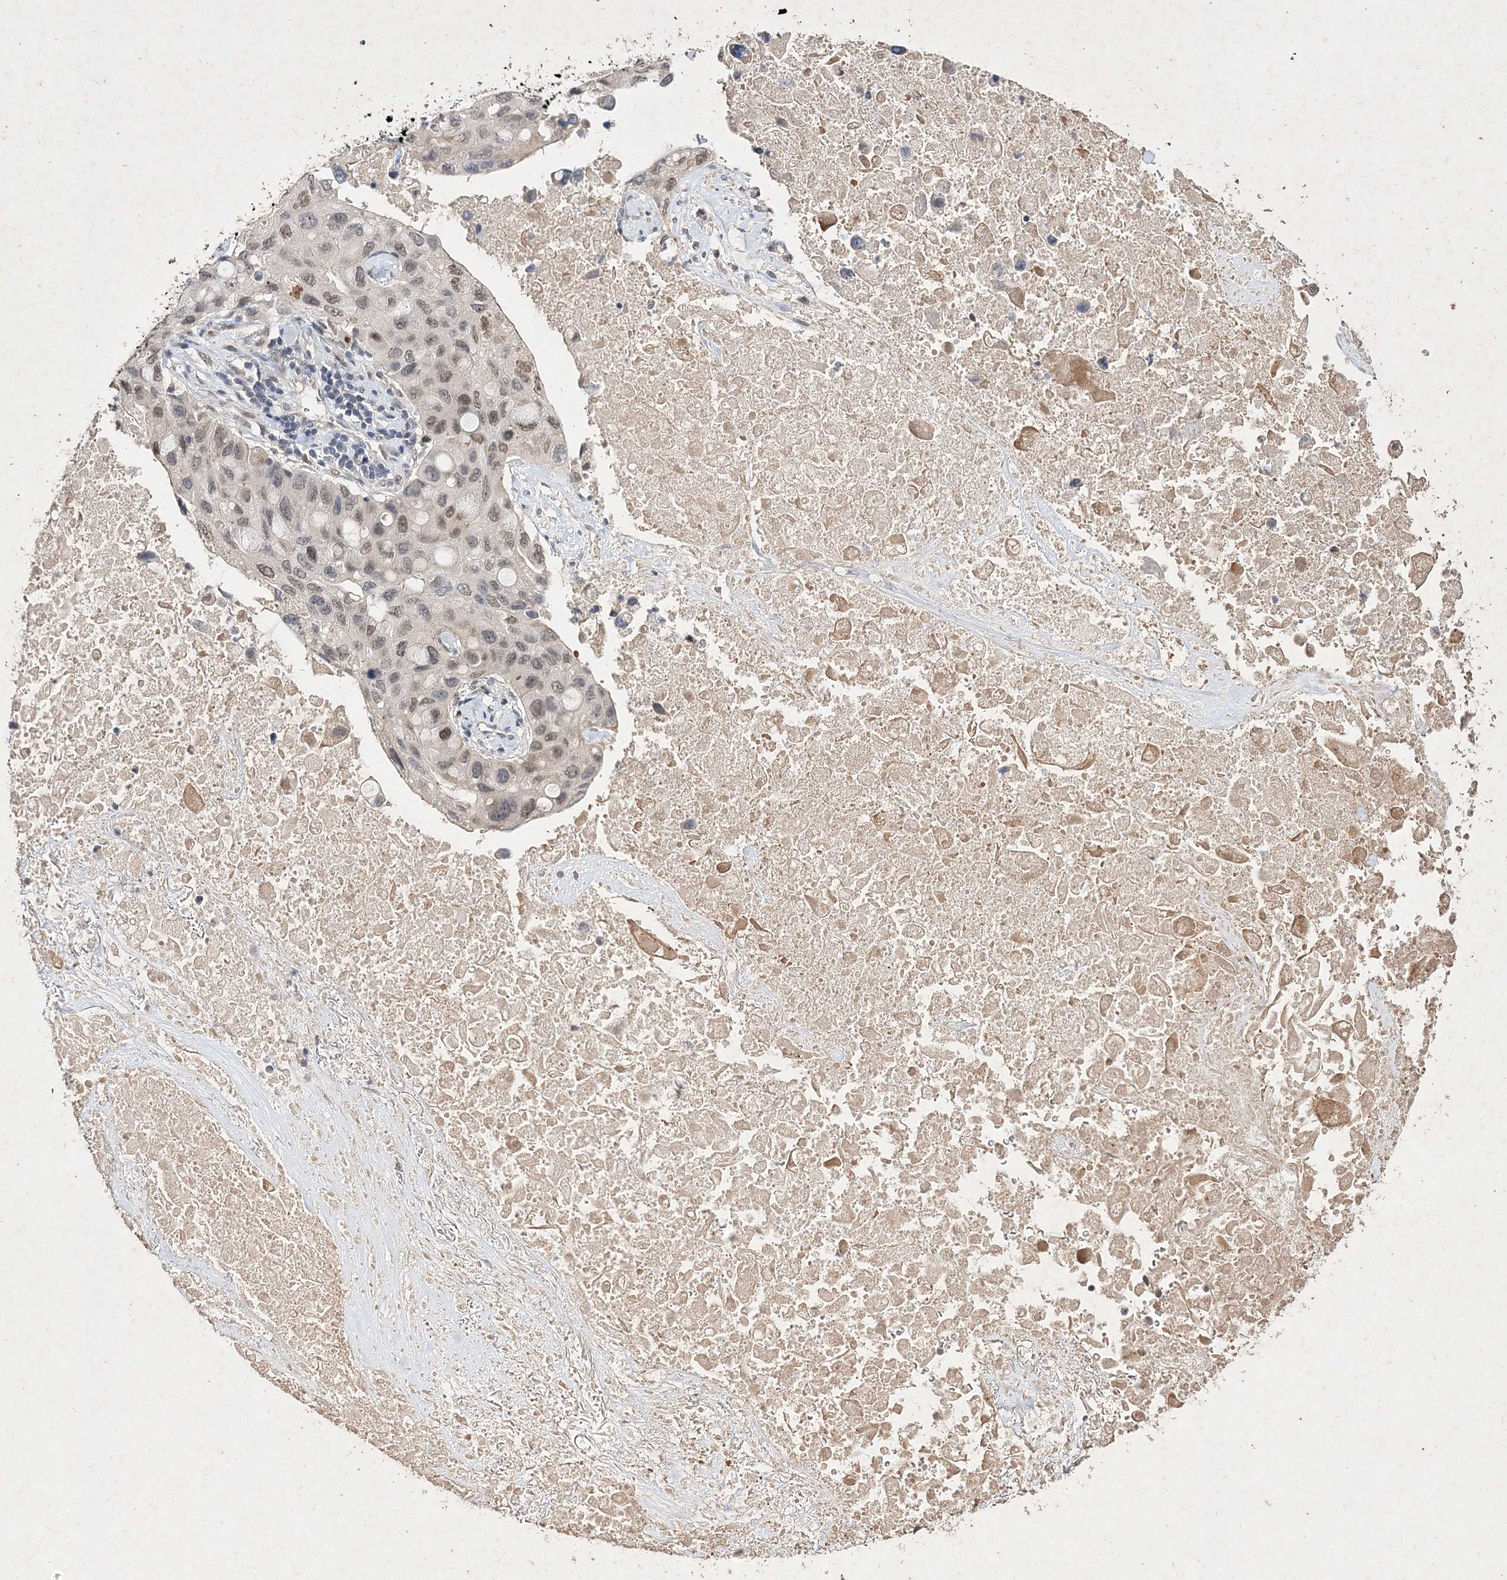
{"staining": {"intensity": "moderate", "quantity": ">75%", "location": "nuclear"}, "tissue": "lung cancer", "cell_type": "Tumor cells", "image_type": "cancer", "snomed": [{"axis": "morphology", "description": "Squamous cell carcinoma, NOS"}, {"axis": "topography", "description": "Lung"}], "caption": "Protein staining displays moderate nuclear expression in about >75% of tumor cells in lung cancer (squamous cell carcinoma).", "gene": "C3orf38", "patient": {"sex": "female", "age": 73}}